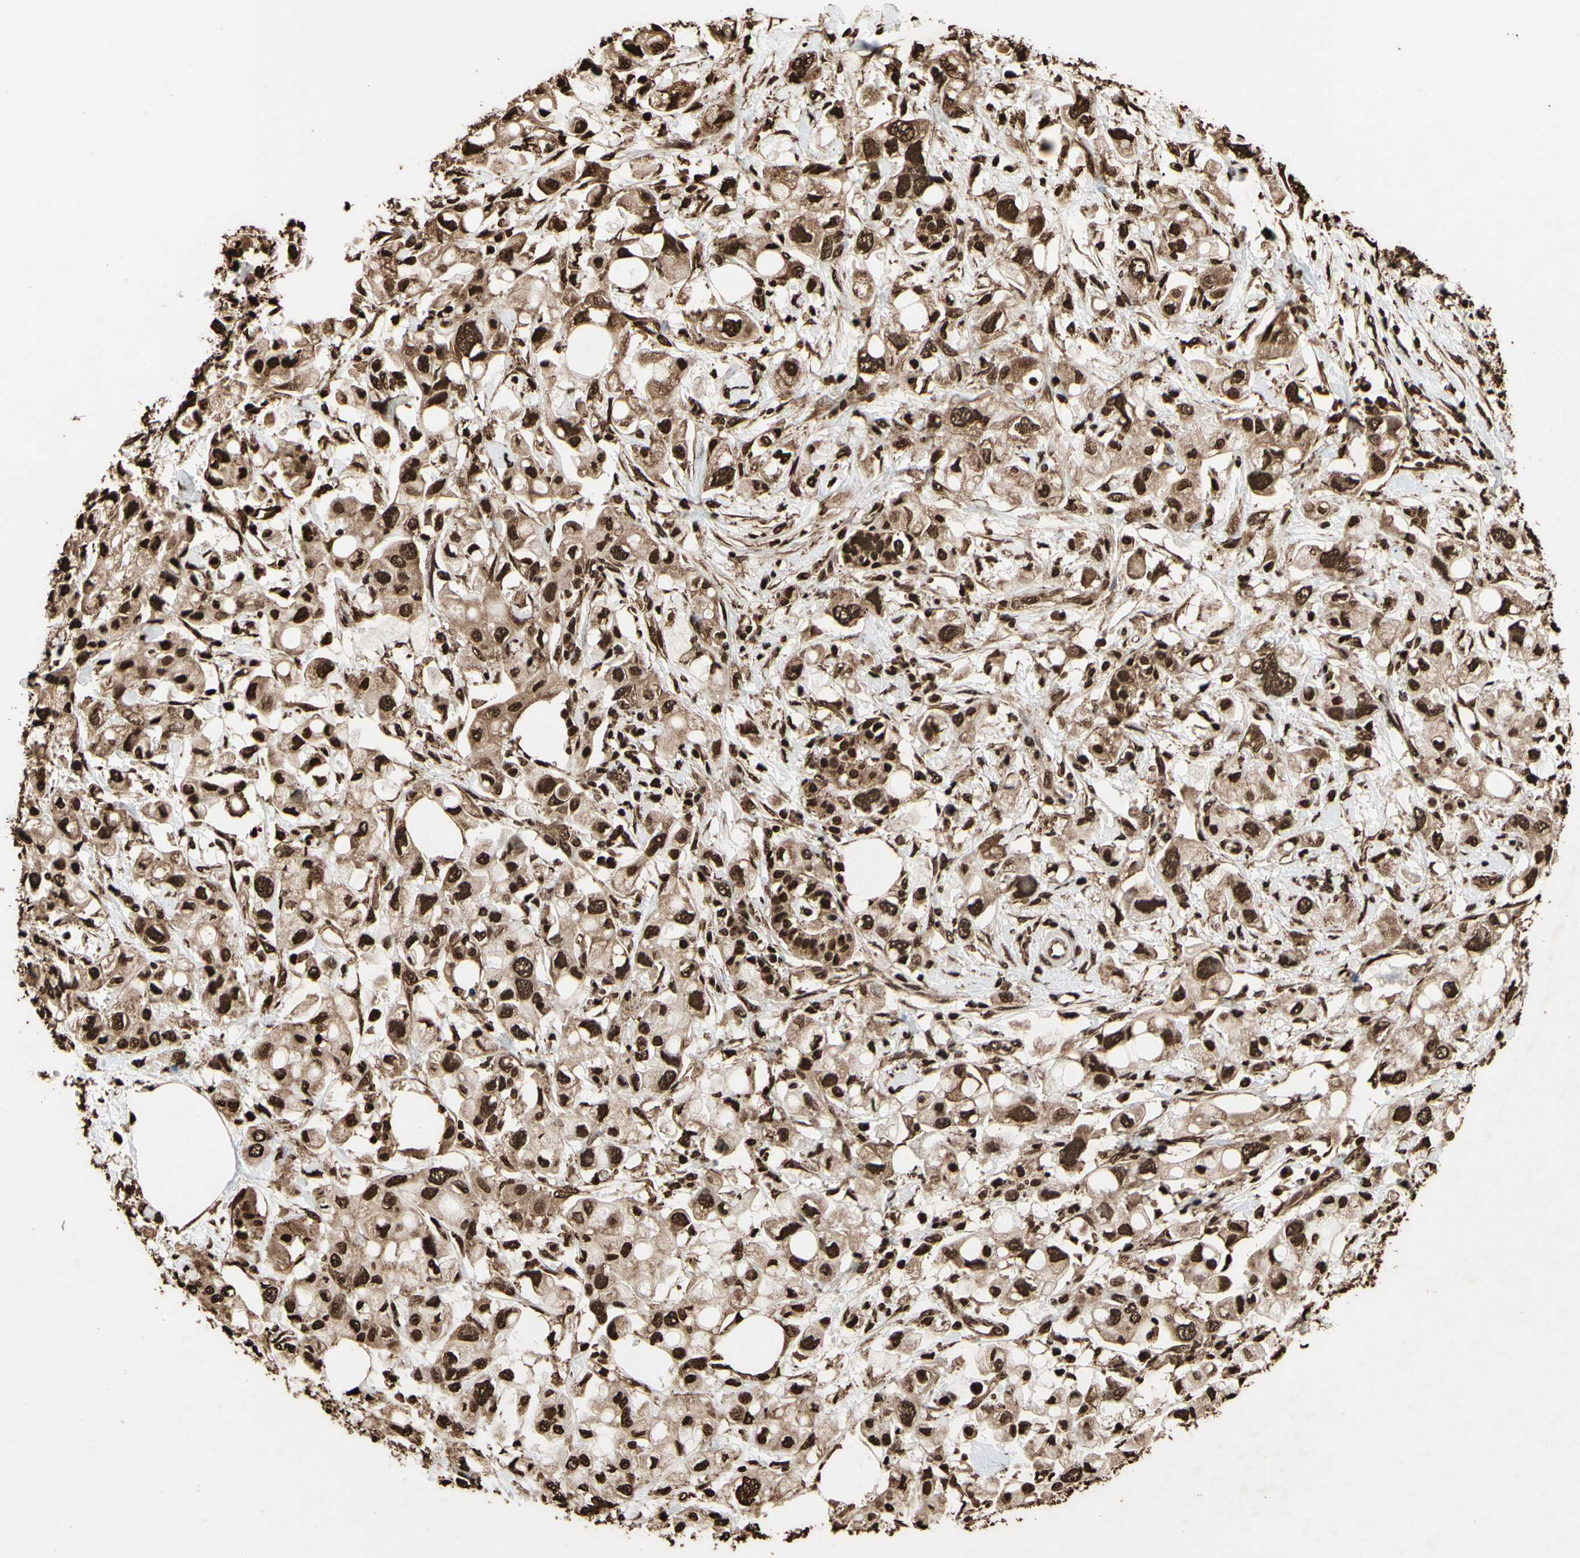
{"staining": {"intensity": "strong", "quantity": ">75%", "location": "cytoplasmic/membranous,nuclear"}, "tissue": "pancreatic cancer", "cell_type": "Tumor cells", "image_type": "cancer", "snomed": [{"axis": "morphology", "description": "Adenocarcinoma, NOS"}, {"axis": "topography", "description": "Pancreas"}], "caption": "The immunohistochemical stain shows strong cytoplasmic/membranous and nuclear expression in tumor cells of adenocarcinoma (pancreatic) tissue. (DAB IHC, brown staining for protein, blue staining for nuclei).", "gene": "HNRNPK", "patient": {"sex": "female", "age": 56}}